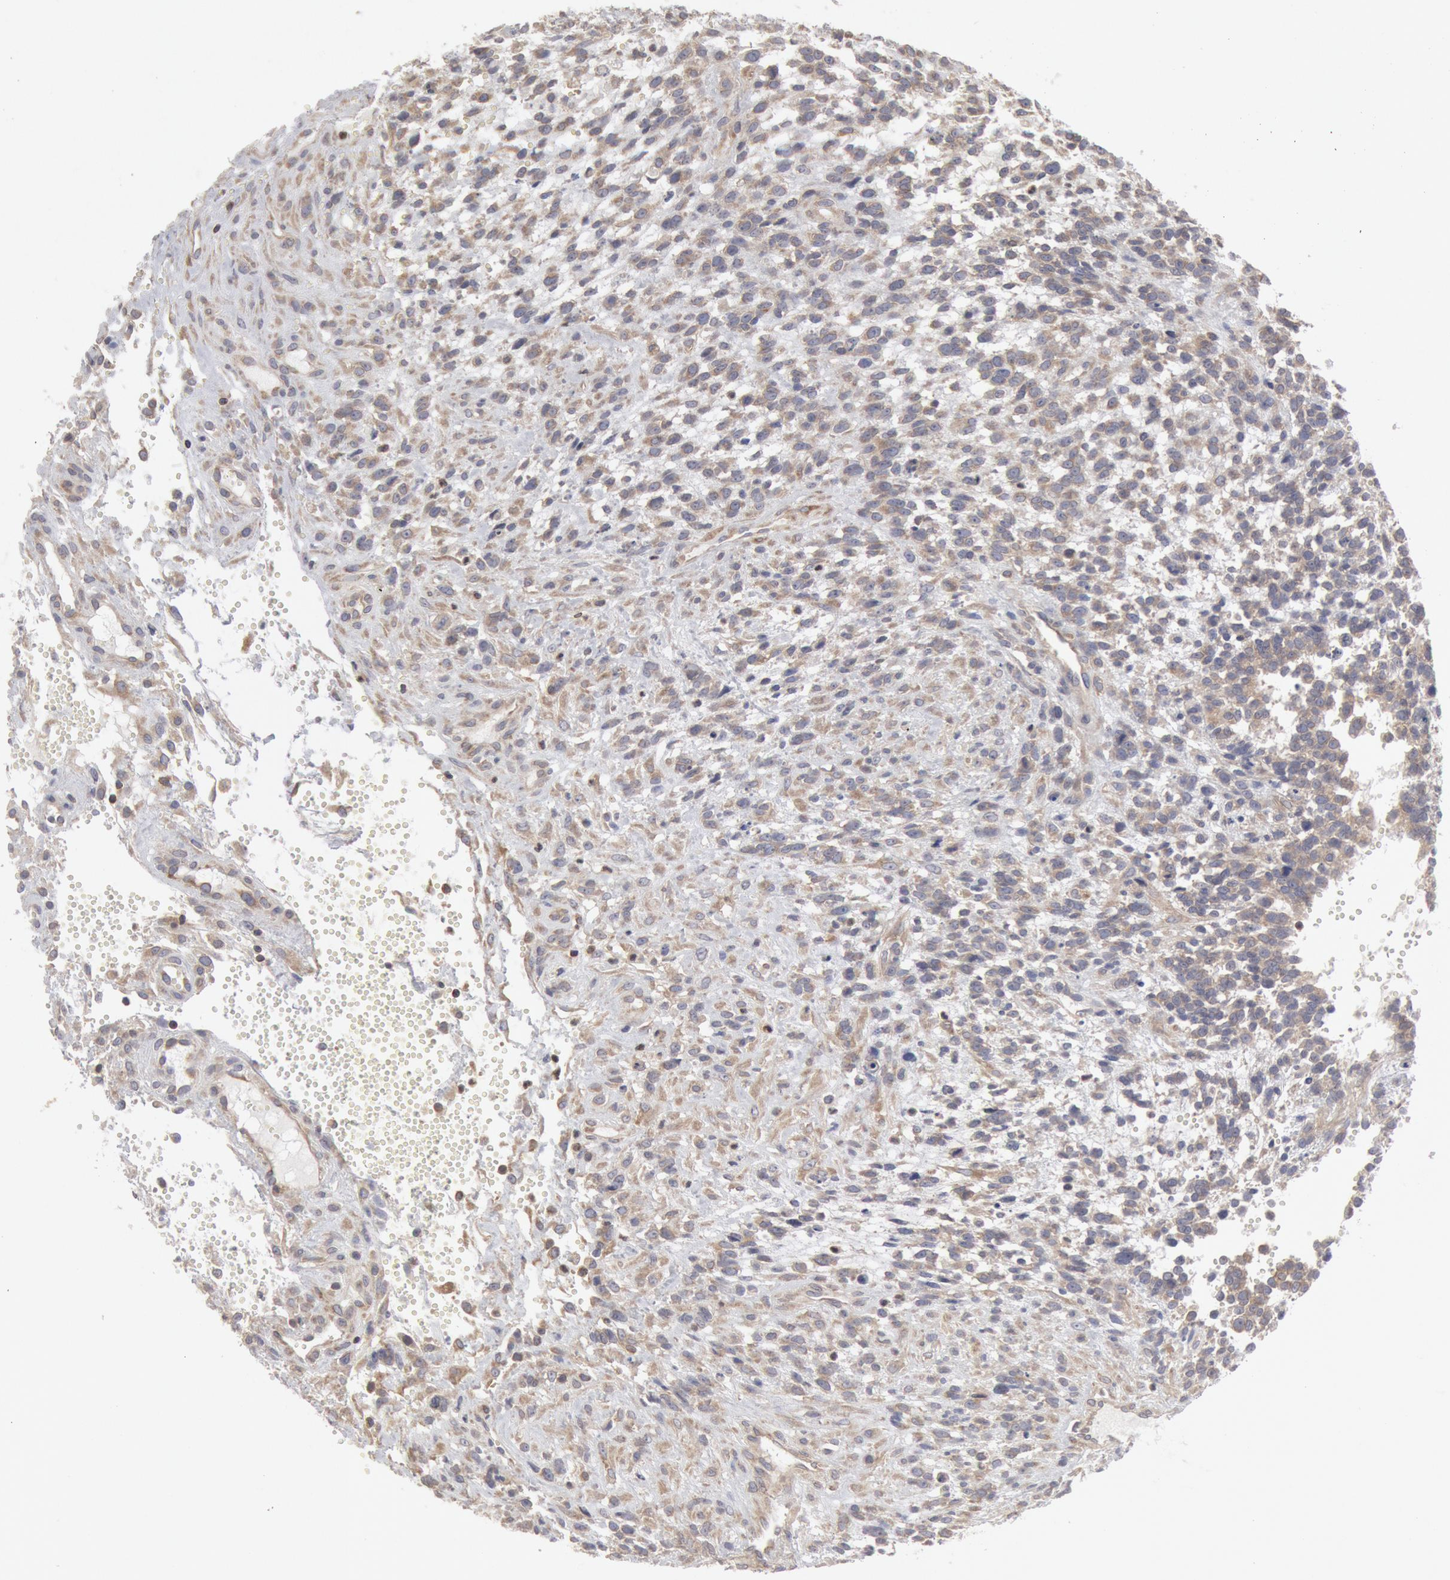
{"staining": {"intensity": "negative", "quantity": "none", "location": "none"}, "tissue": "glioma", "cell_type": "Tumor cells", "image_type": "cancer", "snomed": [{"axis": "morphology", "description": "Glioma, malignant, High grade"}, {"axis": "topography", "description": "Brain"}], "caption": "Tumor cells show no significant positivity in glioma.", "gene": "OSBPL8", "patient": {"sex": "male", "age": 66}}